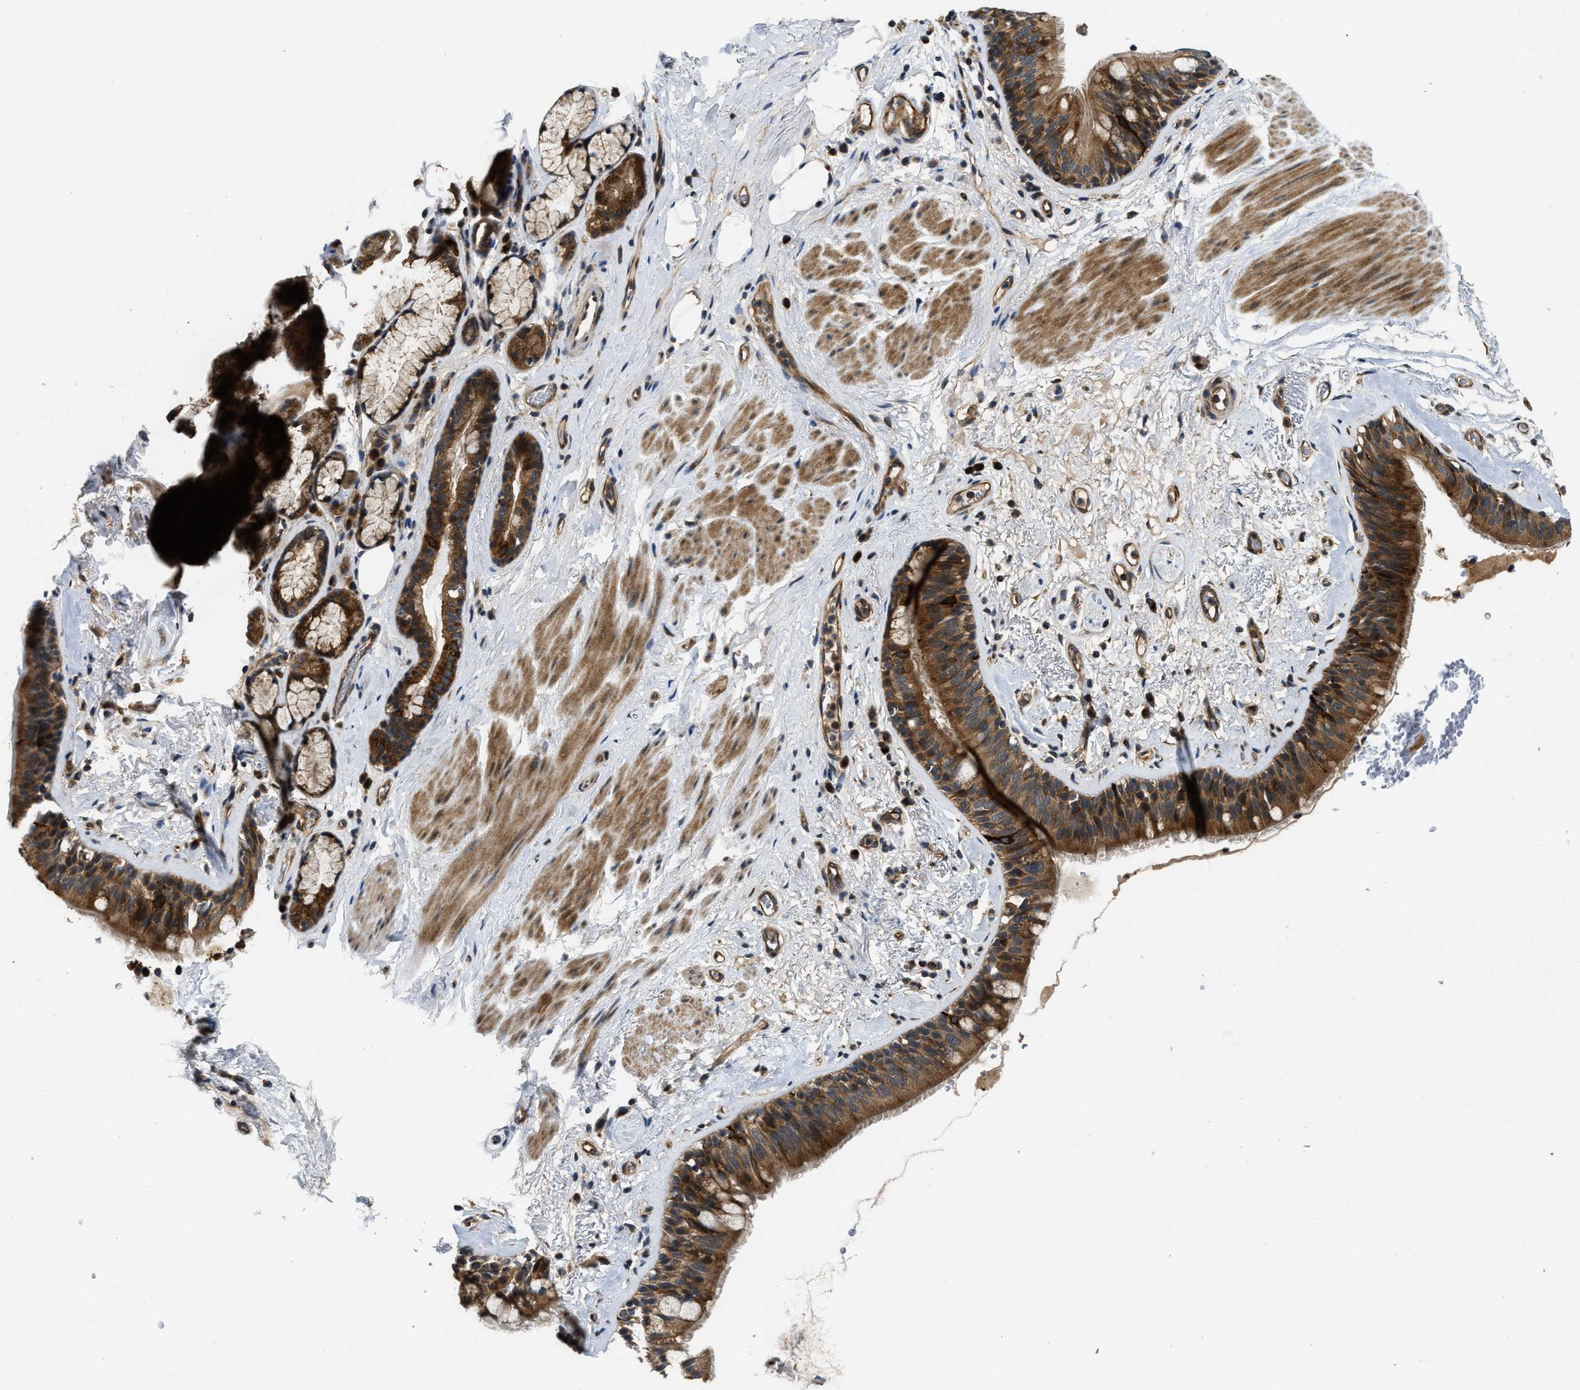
{"staining": {"intensity": "strong", "quantity": ">75%", "location": "cytoplasmic/membranous"}, "tissue": "bronchus", "cell_type": "Respiratory epithelial cells", "image_type": "normal", "snomed": [{"axis": "morphology", "description": "Normal tissue, NOS"}, {"axis": "topography", "description": "Cartilage tissue"}], "caption": "Bronchus stained for a protein displays strong cytoplasmic/membranous positivity in respiratory epithelial cells. Nuclei are stained in blue.", "gene": "PNPLA8", "patient": {"sex": "female", "age": 63}}